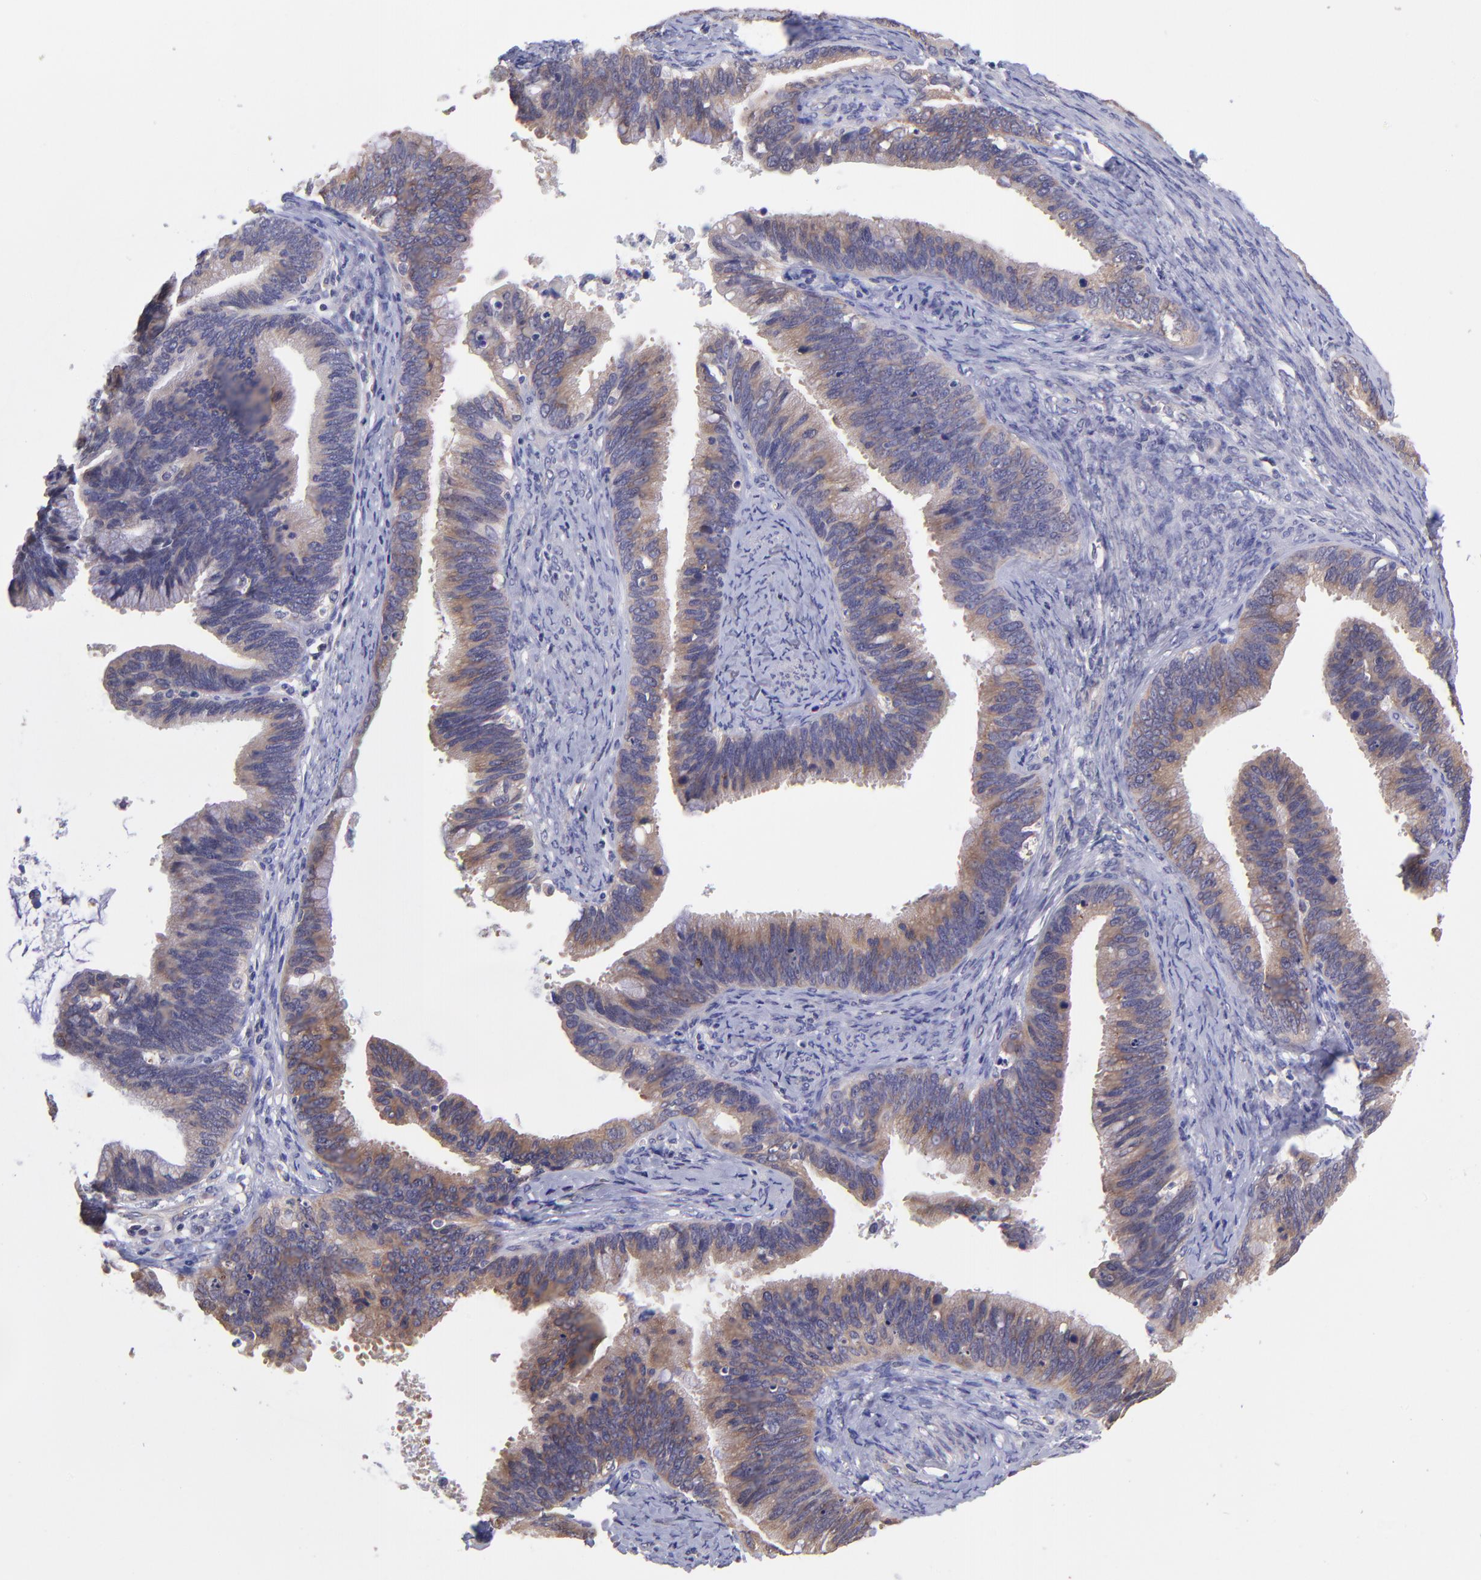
{"staining": {"intensity": "moderate", "quantity": ">75%", "location": "cytoplasmic/membranous"}, "tissue": "cervical cancer", "cell_type": "Tumor cells", "image_type": "cancer", "snomed": [{"axis": "morphology", "description": "Adenocarcinoma, NOS"}, {"axis": "topography", "description": "Cervix"}], "caption": "Moderate cytoplasmic/membranous protein staining is identified in approximately >75% of tumor cells in cervical adenocarcinoma.", "gene": "NSF", "patient": {"sex": "female", "age": 41}}